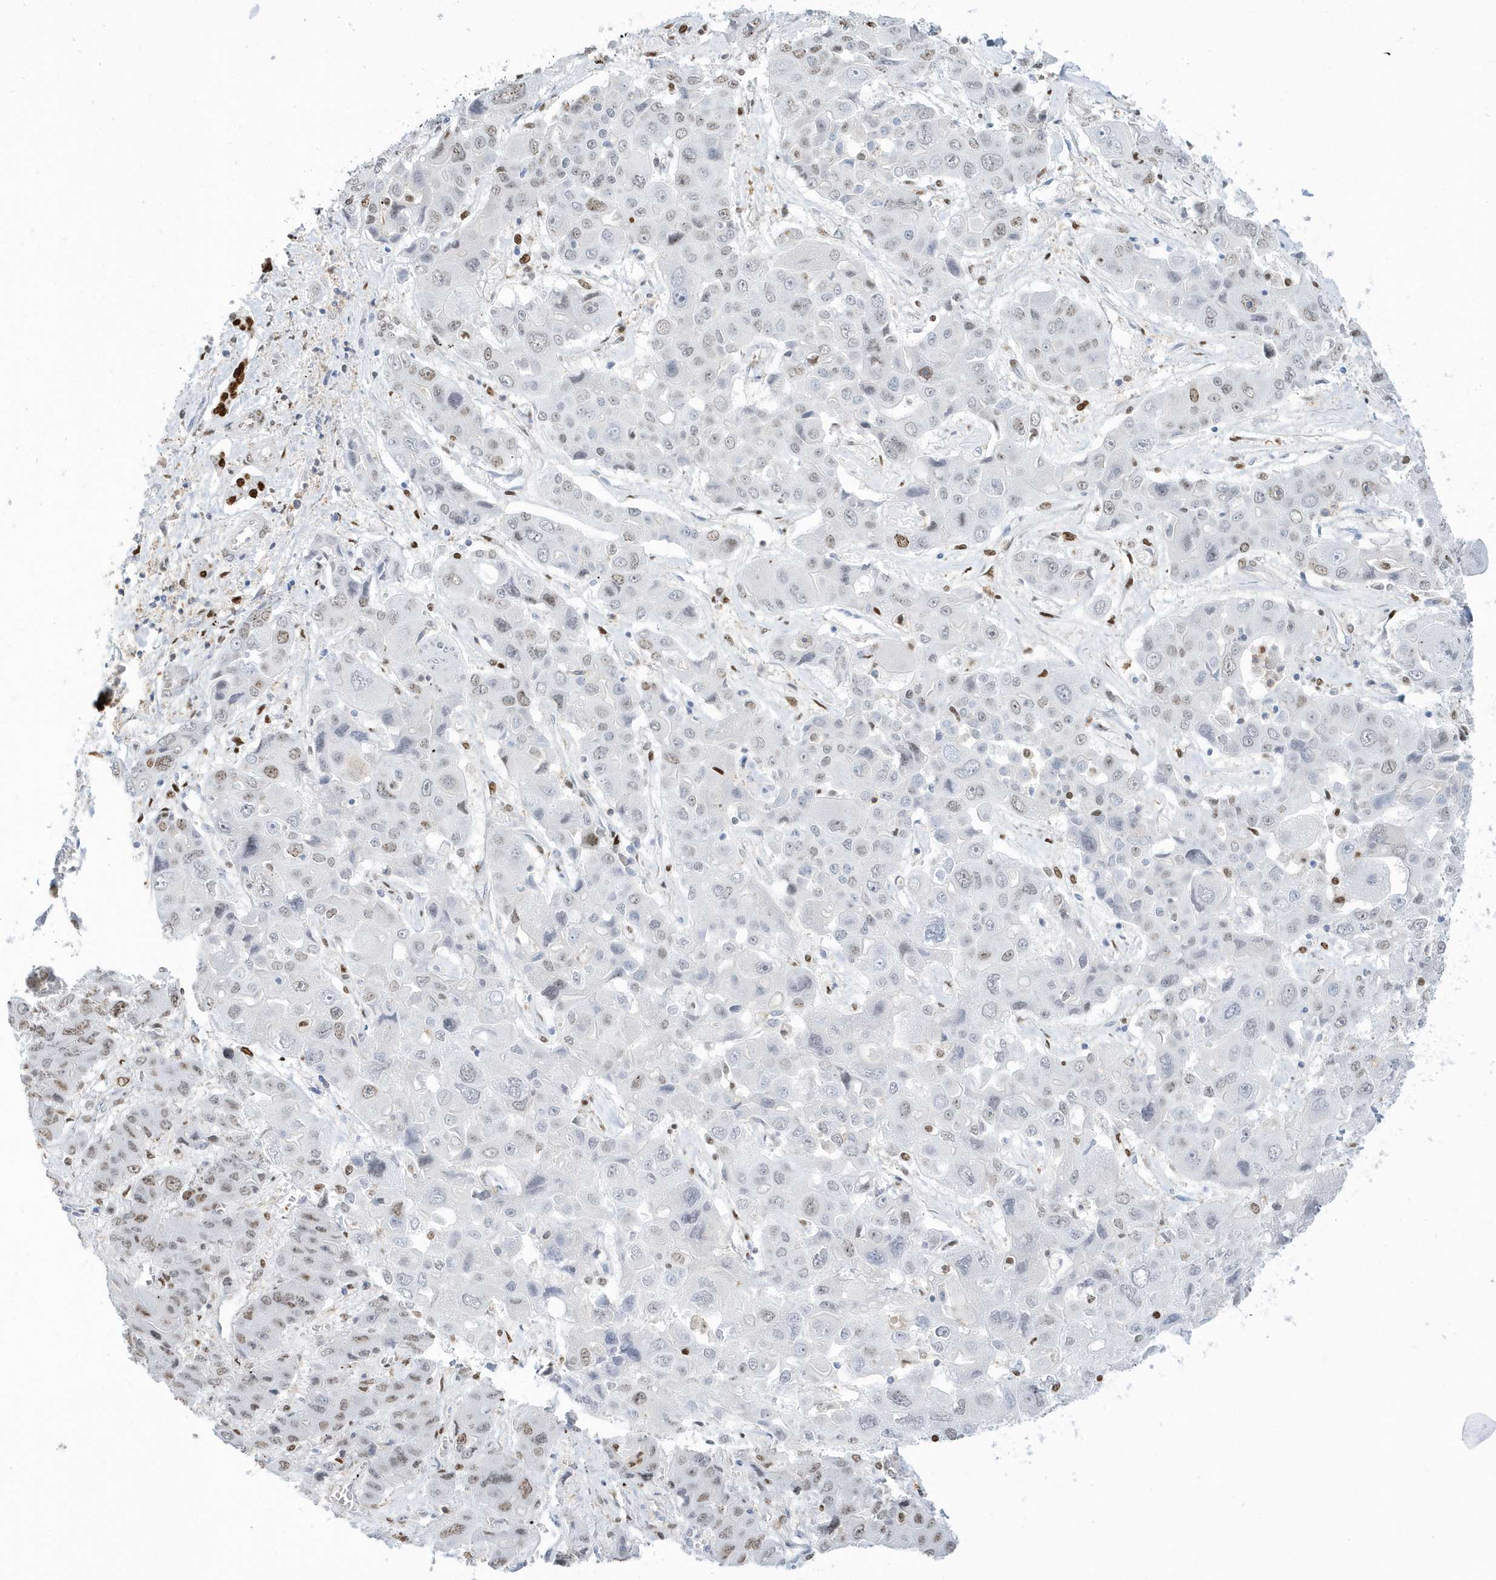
{"staining": {"intensity": "weak", "quantity": "<25%", "location": "nuclear"}, "tissue": "liver cancer", "cell_type": "Tumor cells", "image_type": "cancer", "snomed": [{"axis": "morphology", "description": "Cholangiocarcinoma"}, {"axis": "topography", "description": "Liver"}], "caption": "Immunohistochemical staining of human liver cancer (cholangiocarcinoma) exhibits no significant staining in tumor cells. (Brightfield microscopy of DAB (3,3'-diaminobenzidine) IHC at high magnification).", "gene": "MACROH2A2", "patient": {"sex": "male", "age": 67}}